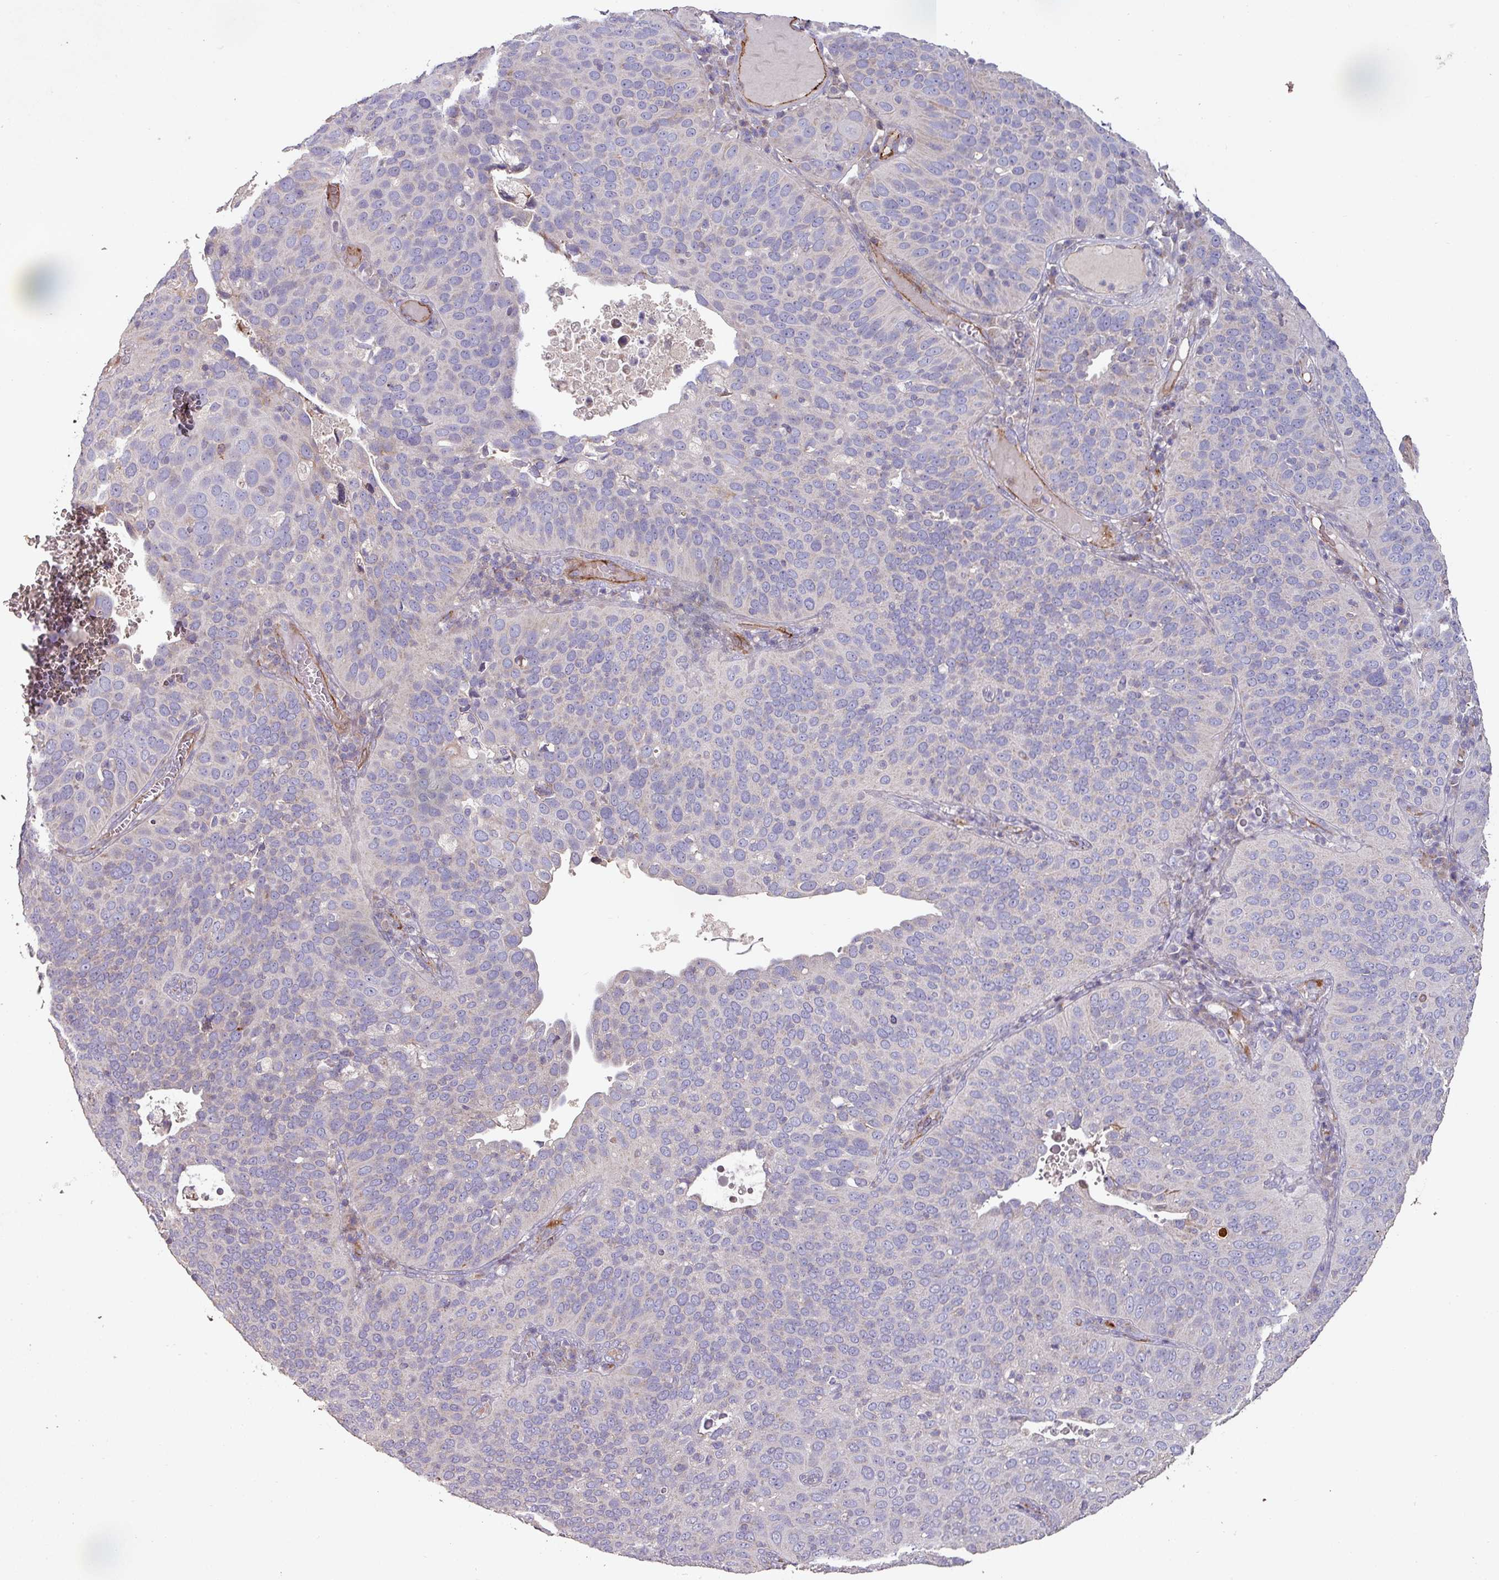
{"staining": {"intensity": "negative", "quantity": "none", "location": "none"}, "tissue": "cervical cancer", "cell_type": "Tumor cells", "image_type": "cancer", "snomed": [{"axis": "morphology", "description": "Squamous cell carcinoma, NOS"}, {"axis": "topography", "description": "Cervix"}], "caption": "This photomicrograph is of cervical squamous cell carcinoma stained with immunohistochemistry (IHC) to label a protein in brown with the nuclei are counter-stained blue. There is no expression in tumor cells. (DAB (3,3'-diaminobenzidine) immunohistochemistry (IHC) visualized using brightfield microscopy, high magnification).", "gene": "RPL23A", "patient": {"sex": "female", "age": 36}}